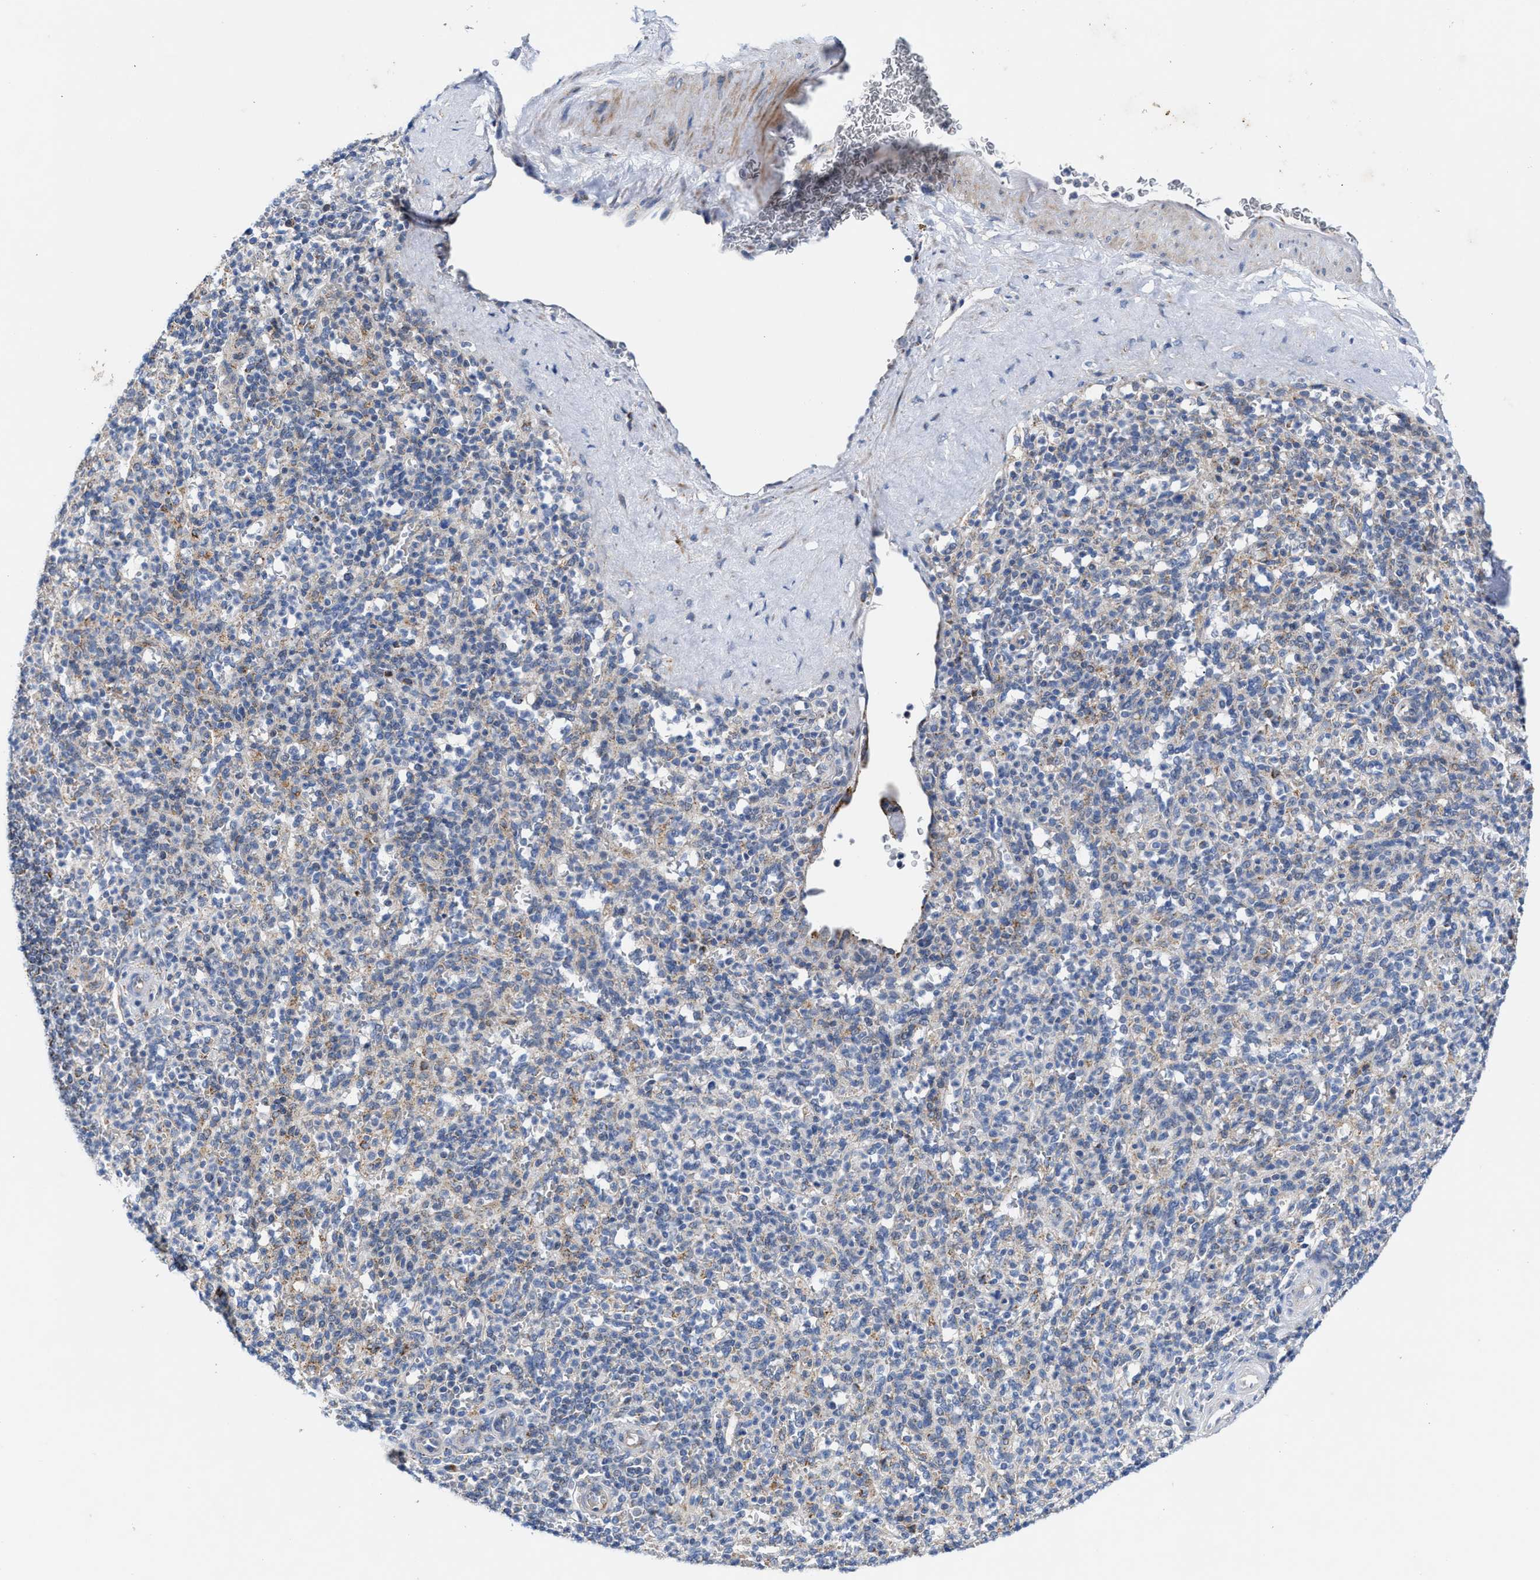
{"staining": {"intensity": "negative", "quantity": "none", "location": "none"}, "tissue": "spleen", "cell_type": "Cells in red pulp", "image_type": "normal", "snomed": [{"axis": "morphology", "description": "Normal tissue, NOS"}, {"axis": "topography", "description": "Spleen"}], "caption": "Image shows no significant protein staining in cells in red pulp of unremarkable spleen.", "gene": "JAG1", "patient": {"sex": "male", "age": 36}}